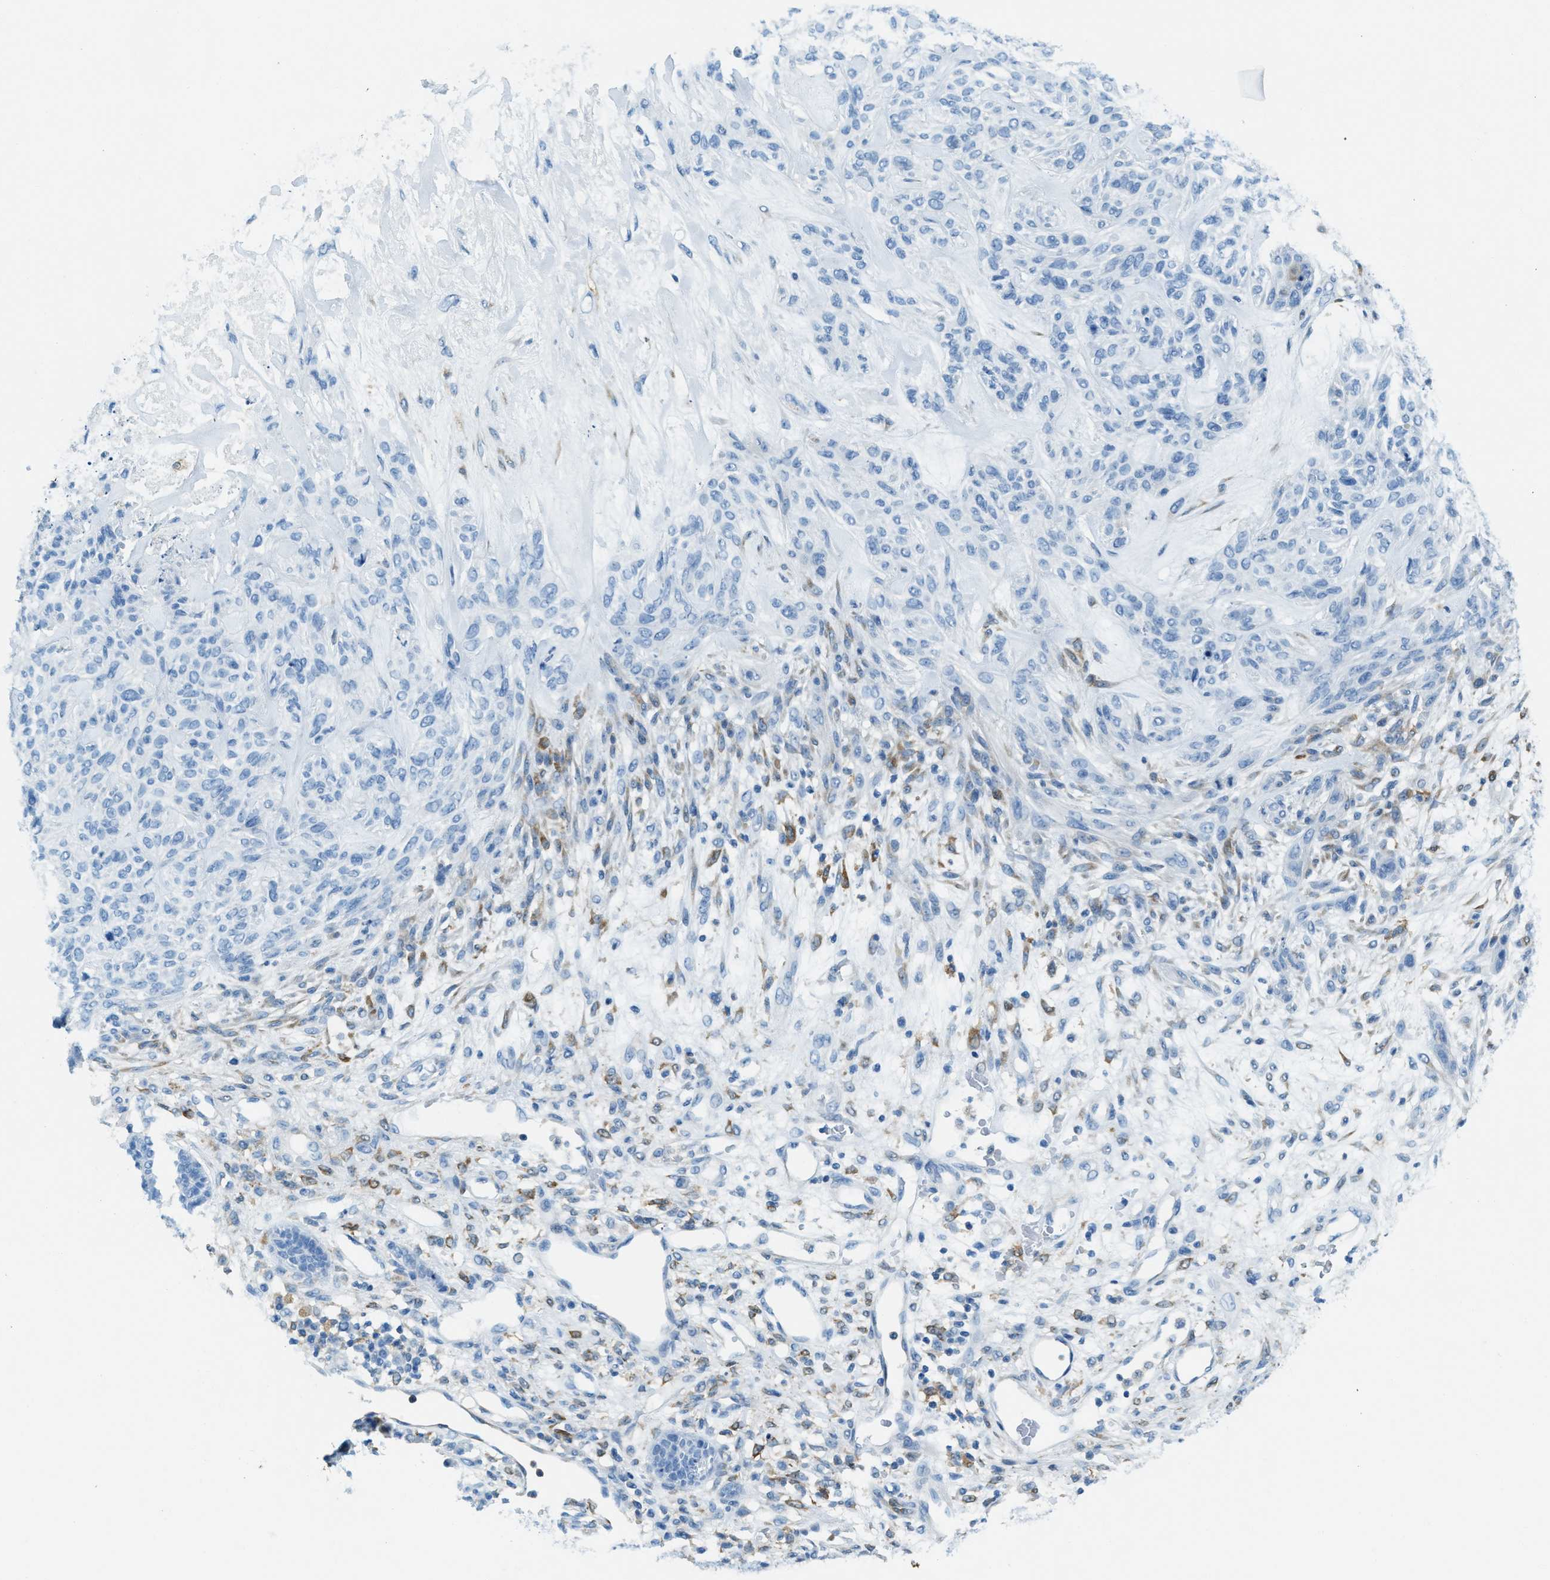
{"staining": {"intensity": "negative", "quantity": "none", "location": "none"}, "tissue": "skin cancer", "cell_type": "Tumor cells", "image_type": "cancer", "snomed": [{"axis": "morphology", "description": "Basal cell carcinoma"}, {"axis": "topography", "description": "Skin"}], "caption": "This micrograph is of skin basal cell carcinoma stained with IHC to label a protein in brown with the nuclei are counter-stained blue. There is no positivity in tumor cells.", "gene": "MATCAP2", "patient": {"sex": "male", "age": 55}}